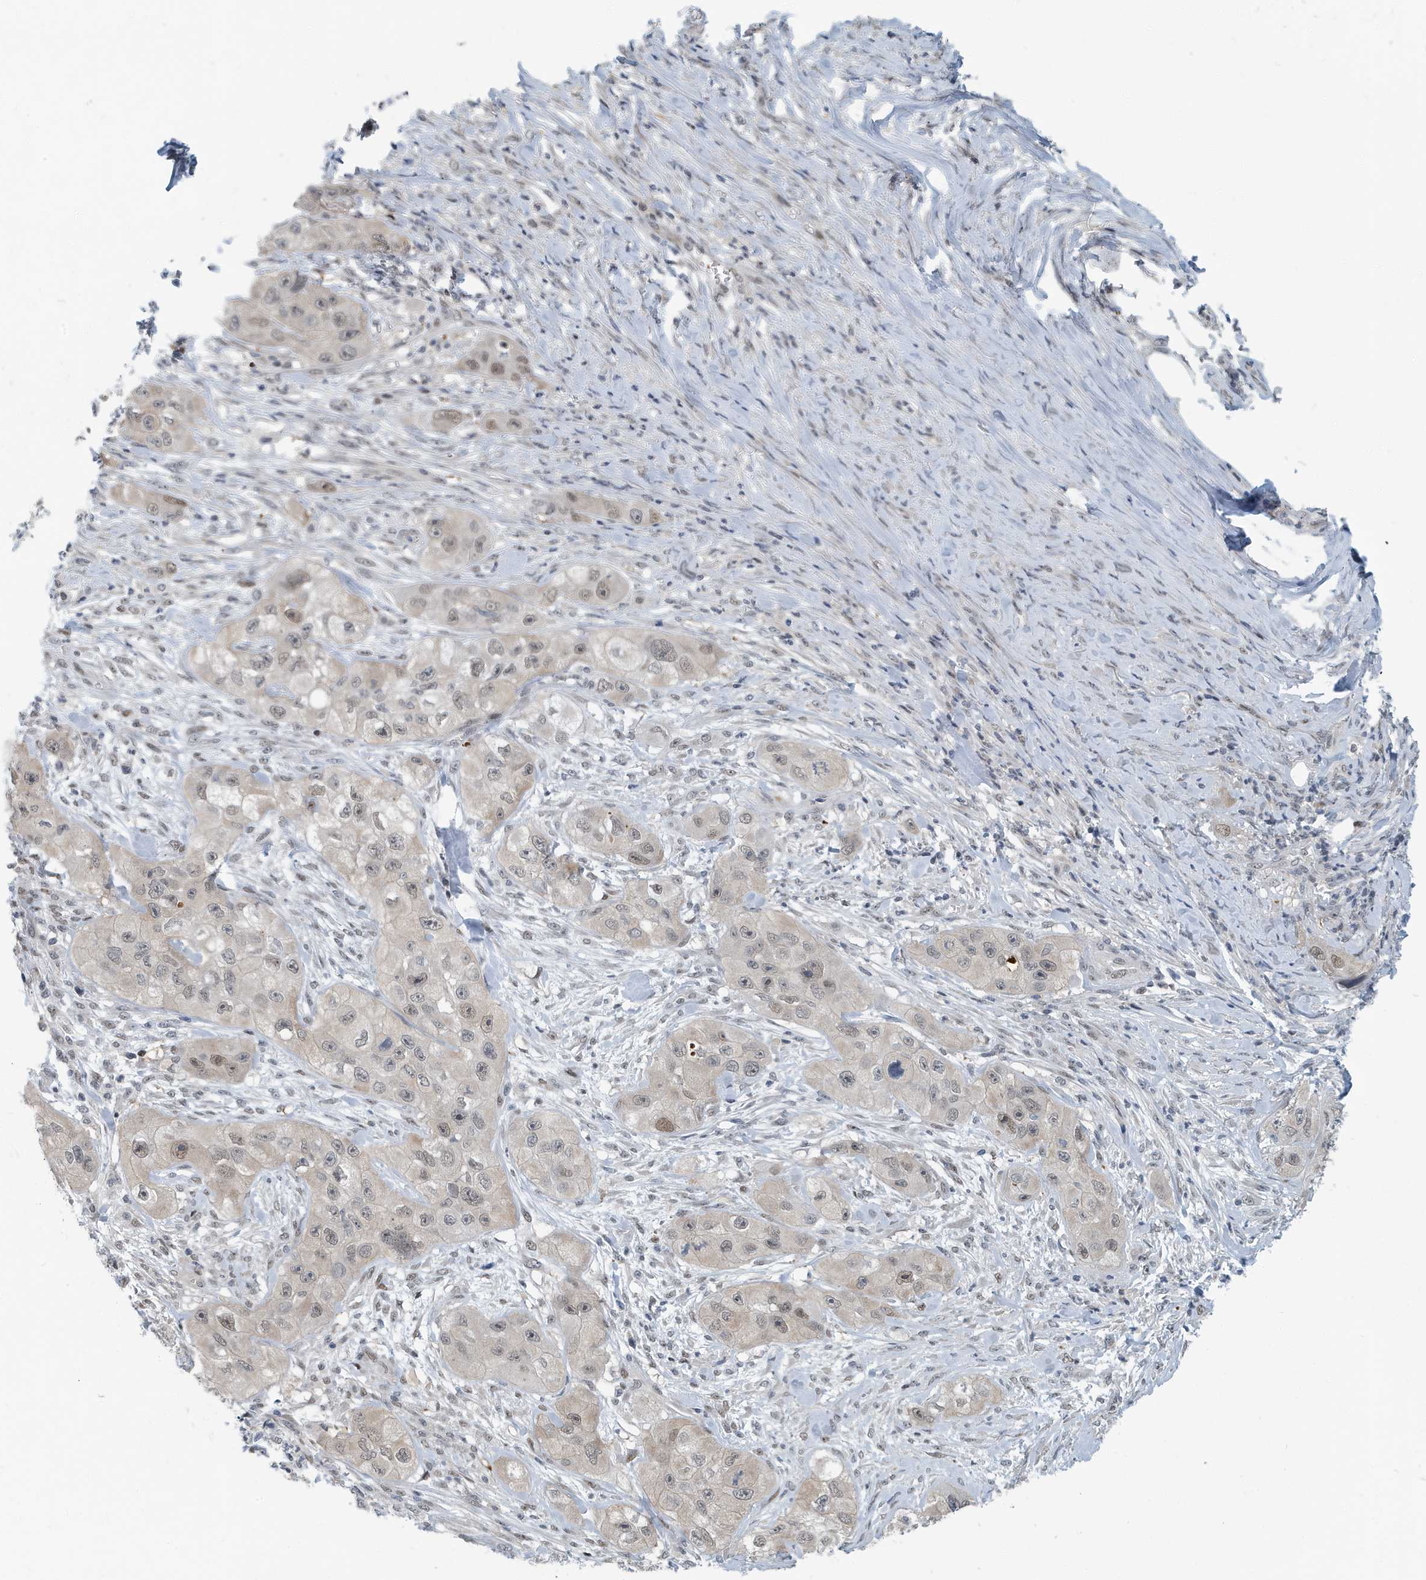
{"staining": {"intensity": "weak", "quantity": ">75%", "location": "nuclear"}, "tissue": "skin cancer", "cell_type": "Tumor cells", "image_type": "cancer", "snomed": [{"axis": "morphology", "description": "Squamous cell carcinoma, NOS"}, {"axis": "topography", "description": "Skin"}, {"axis": "topography", "description": "Subcutis"}], "caption": "Approximately >75% of tumor cells in human skin squamous cell carcinoma demonstrate weak nuclear protein staining as visualized by brown immunohistochemical staining.", "gene": "KIF15", "patient": {"sex": "male", "age": 73}}